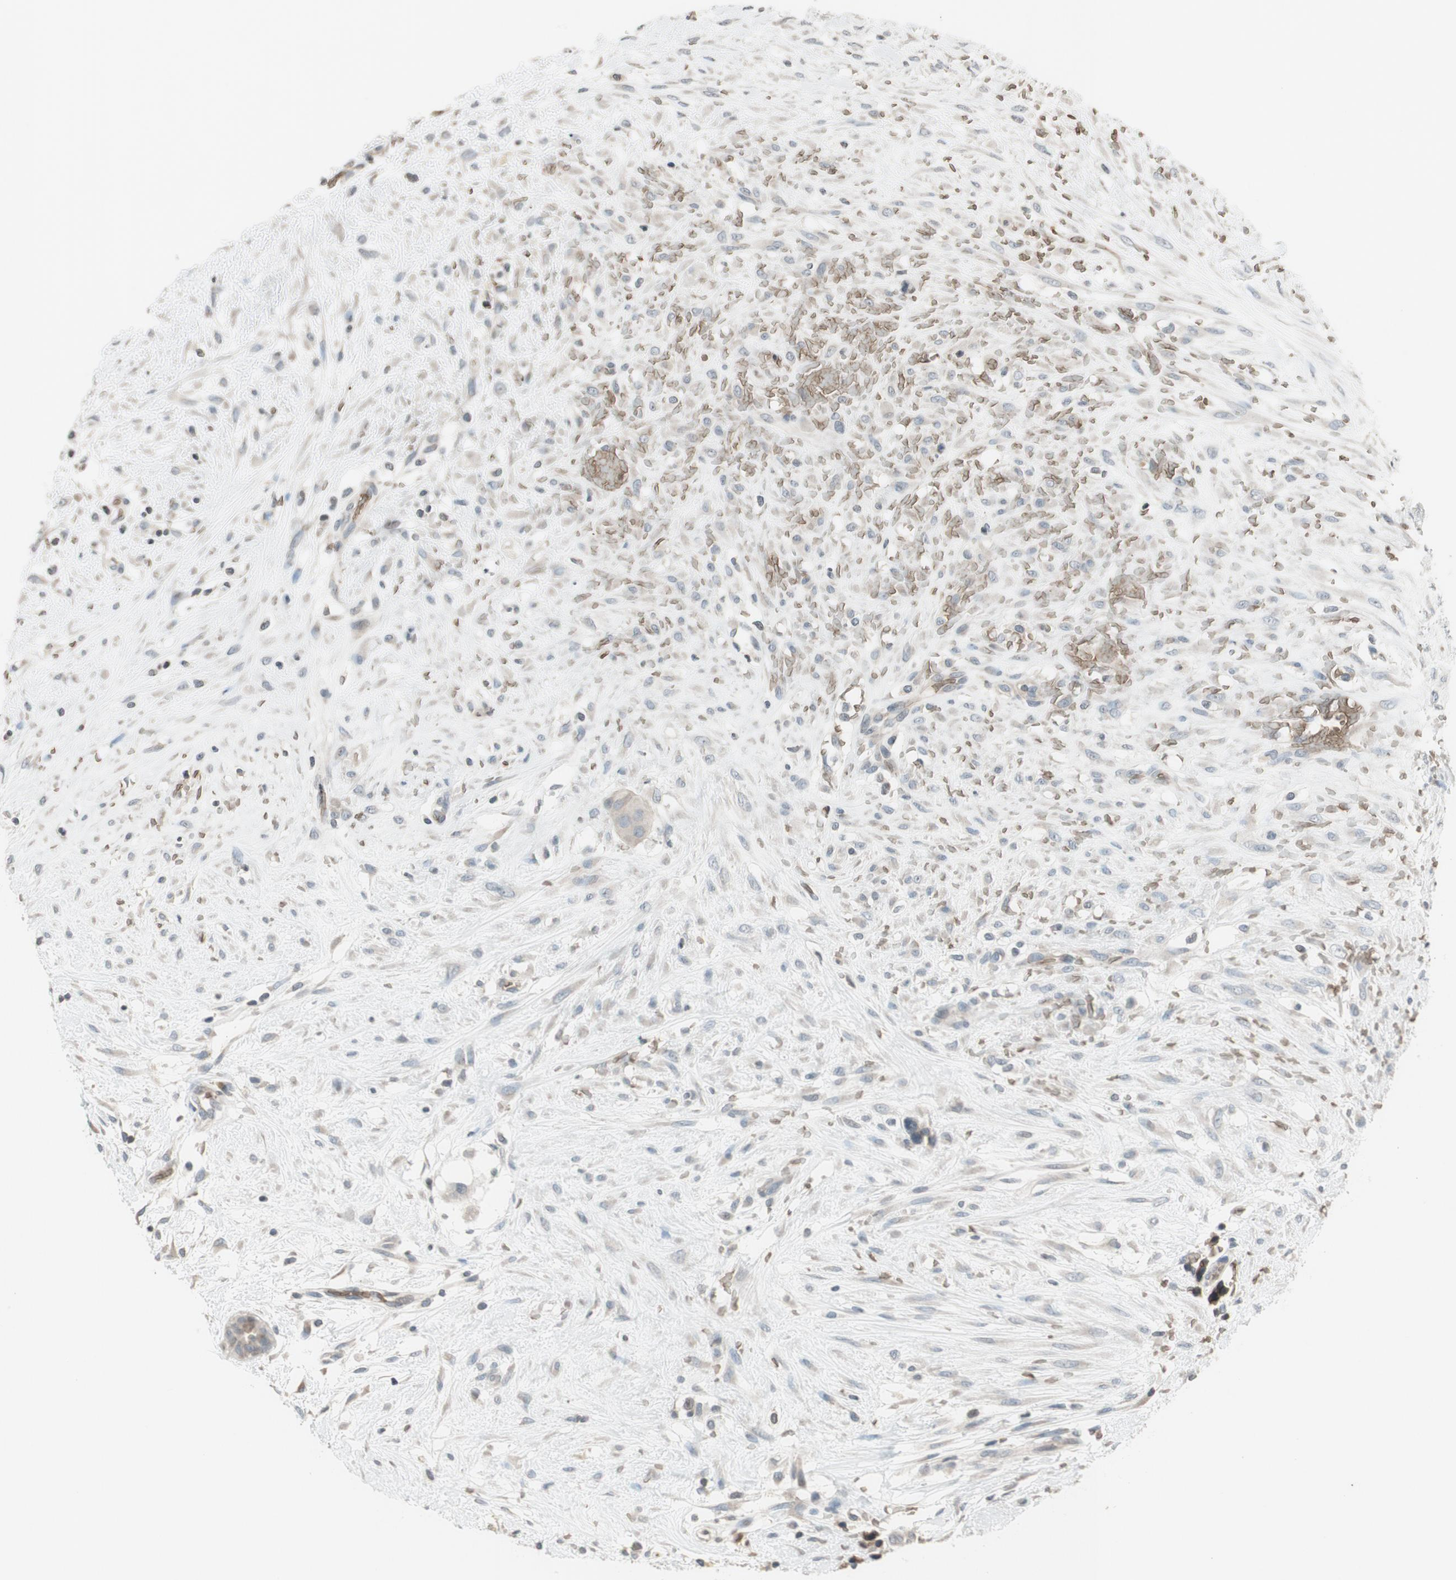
{"staining": {"intensity": "weak", "quantity": "25%-75%", "location": "cytoplasmic/membranous"}, "tissue": "breast cancer", "cell_type": "Tumor cells", "image_type": "cancer", "snomed": [{"axis": "morphology", "description": "Duct carcinoma"}, {"axis": "topography", "description": "Breast"}], "caption": "Immunohistochemistry histopathology image of breast infiltrating ductal carcinoma stained for a protein (brown), which exhibits low levels of weak cytoplasmic/membranous expression in about 25%-75% of tumor cells.", "gene": "GYPC", "patient": {"sex": "female", "age": 40}}